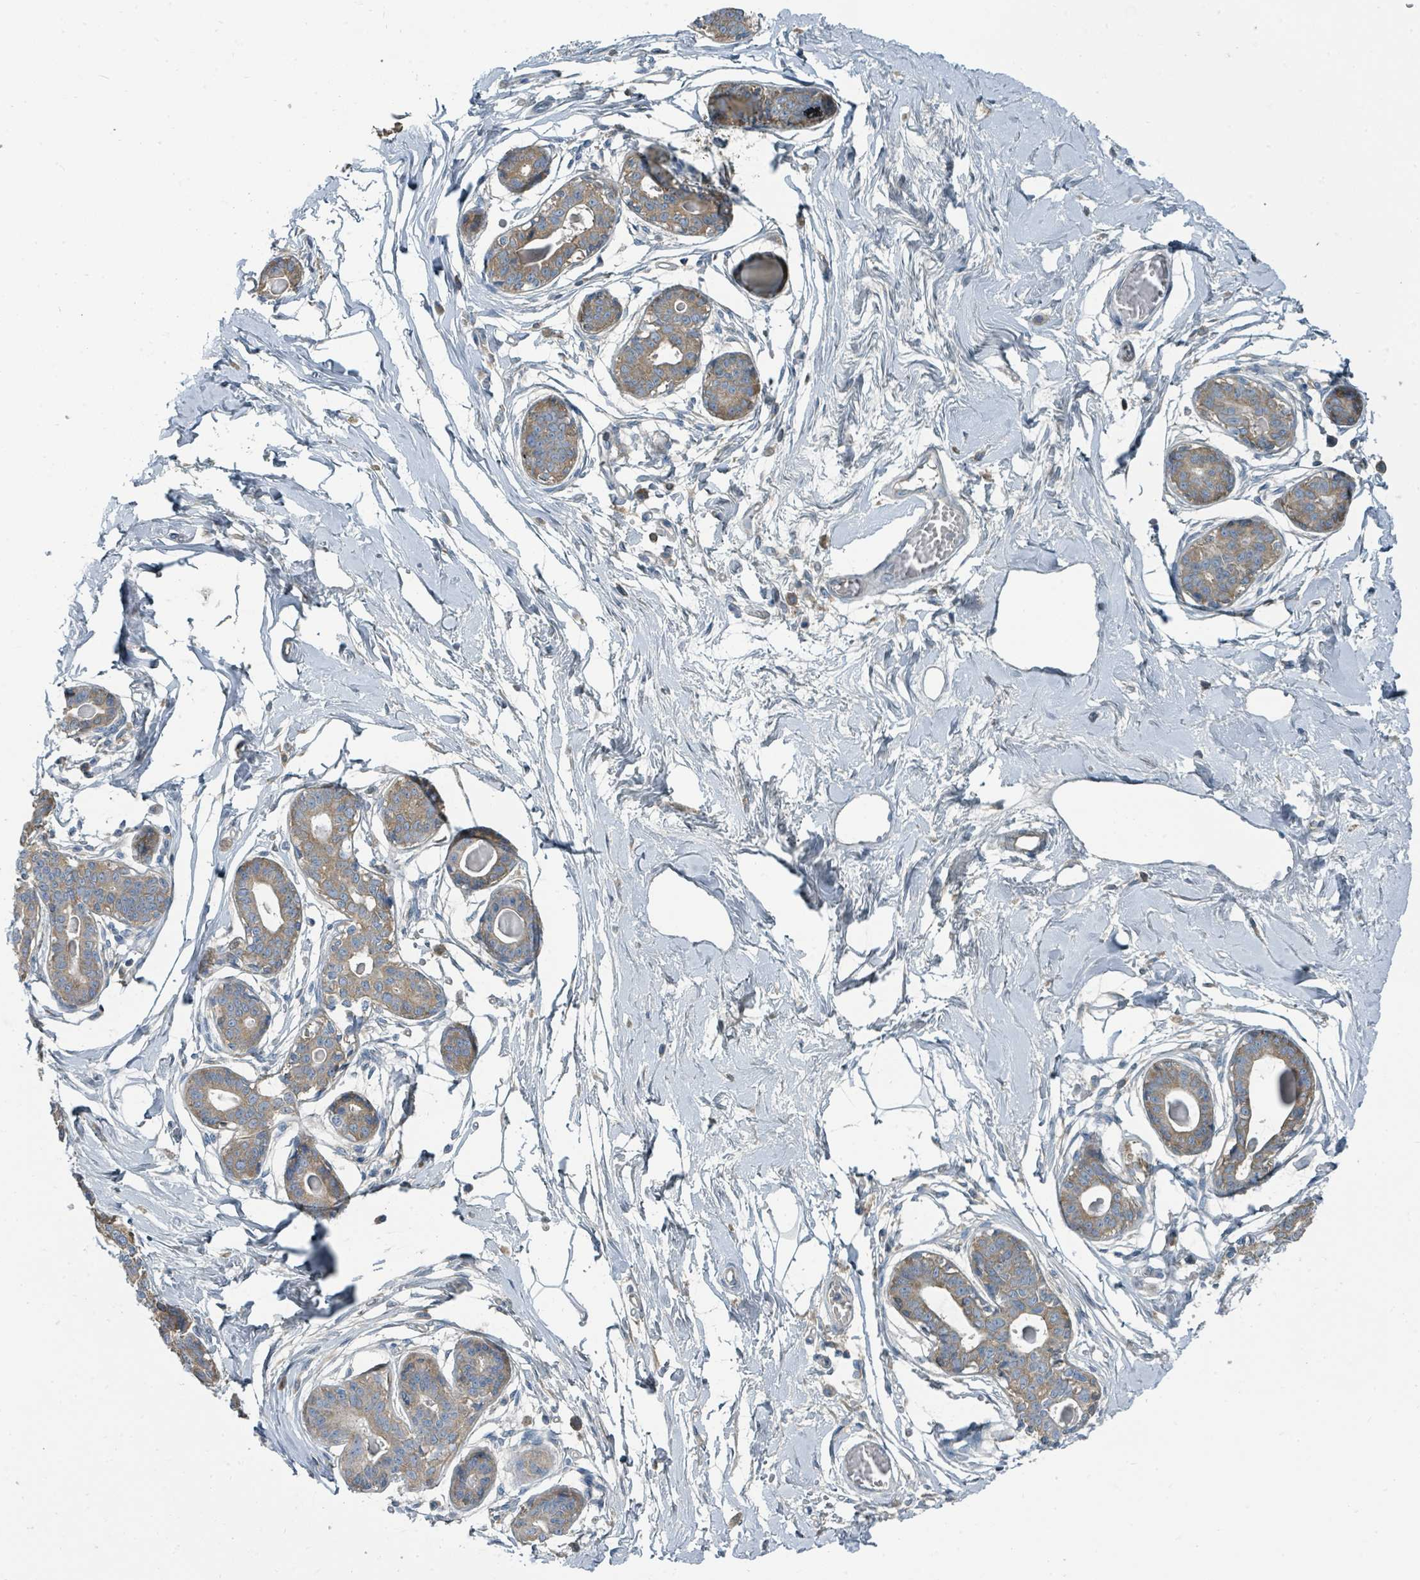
{"staining": {"intensity": "negative", "quantity": "none", "location": "none"}, "tissue": "breast", "cell_type": "Adipocytes", "image_type": "normal", "snomed": [{"axis": "morphology", "description": "Normal tissue, NOS"}, {"axis": "topography", "description": "Breast"}], "caption": "DAB (3,3'-diaminobenzidine) immunohistochemical staining of normal human breast displays no significant expression in adipocytes. (Brightfield microscopy of DAB (3,3'-diaminobenzidine) immunohistochemistry (IHC) at high magnification).", "gene": "SLC25A23", "patient": {"sex": "female", "age": 45}}